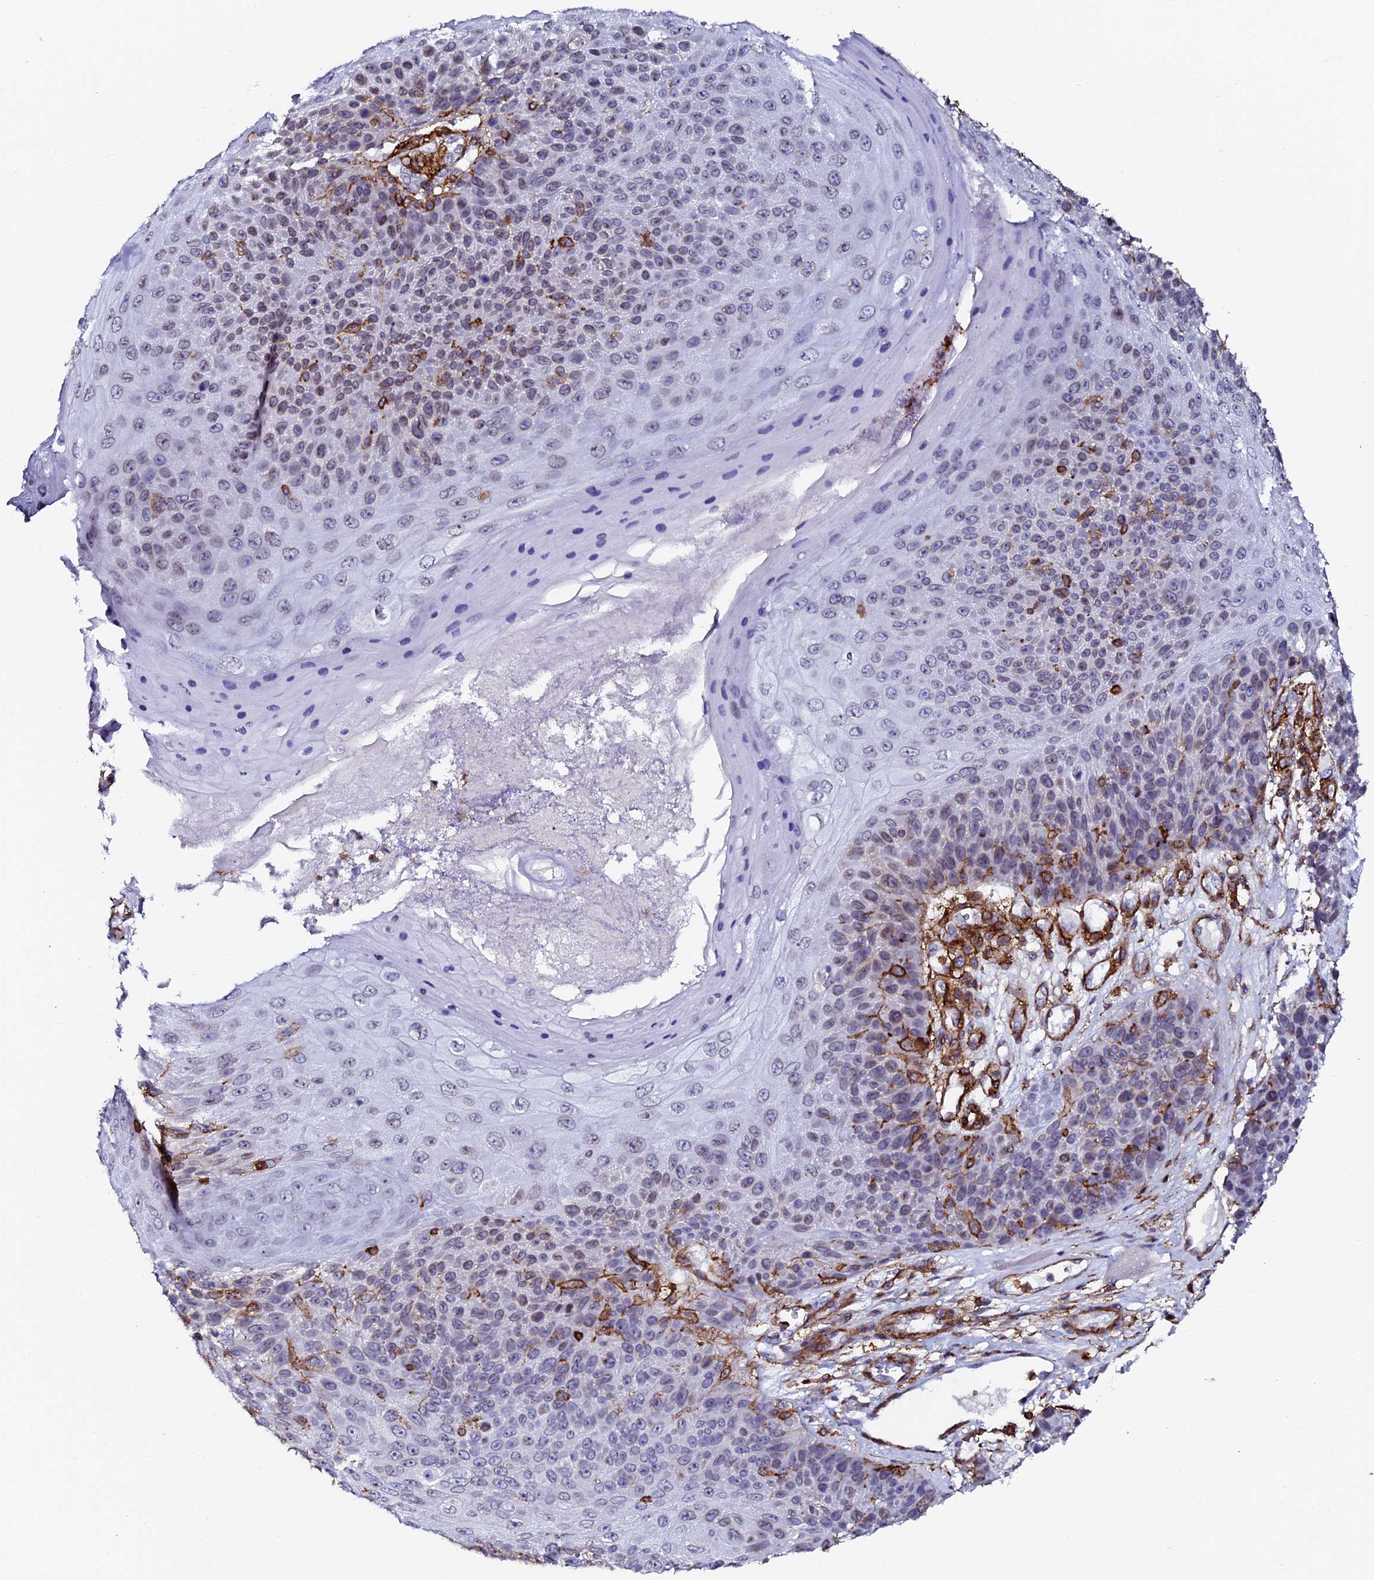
{"staining": {"intensity": "negative", "quantity": "none", "location": "none"}, "tissue": "skin cancer", "cell_type": "Tumor cells", "image_type": "cancer", "snomed": [{"axis": "morphology", "description": "Squamous cell carcinoma, NOS"}, {"axis": "topography", "description": "Skin"}], "caption": "An IHC micrograph of skin squamous cell carcinoma is shown. There is no staining in tumor cells of skin squamous cell carcinoma. Nuclei are stained in blue.", "gene": "AAAS", "patient": {"sex": "female", "age": 88}}